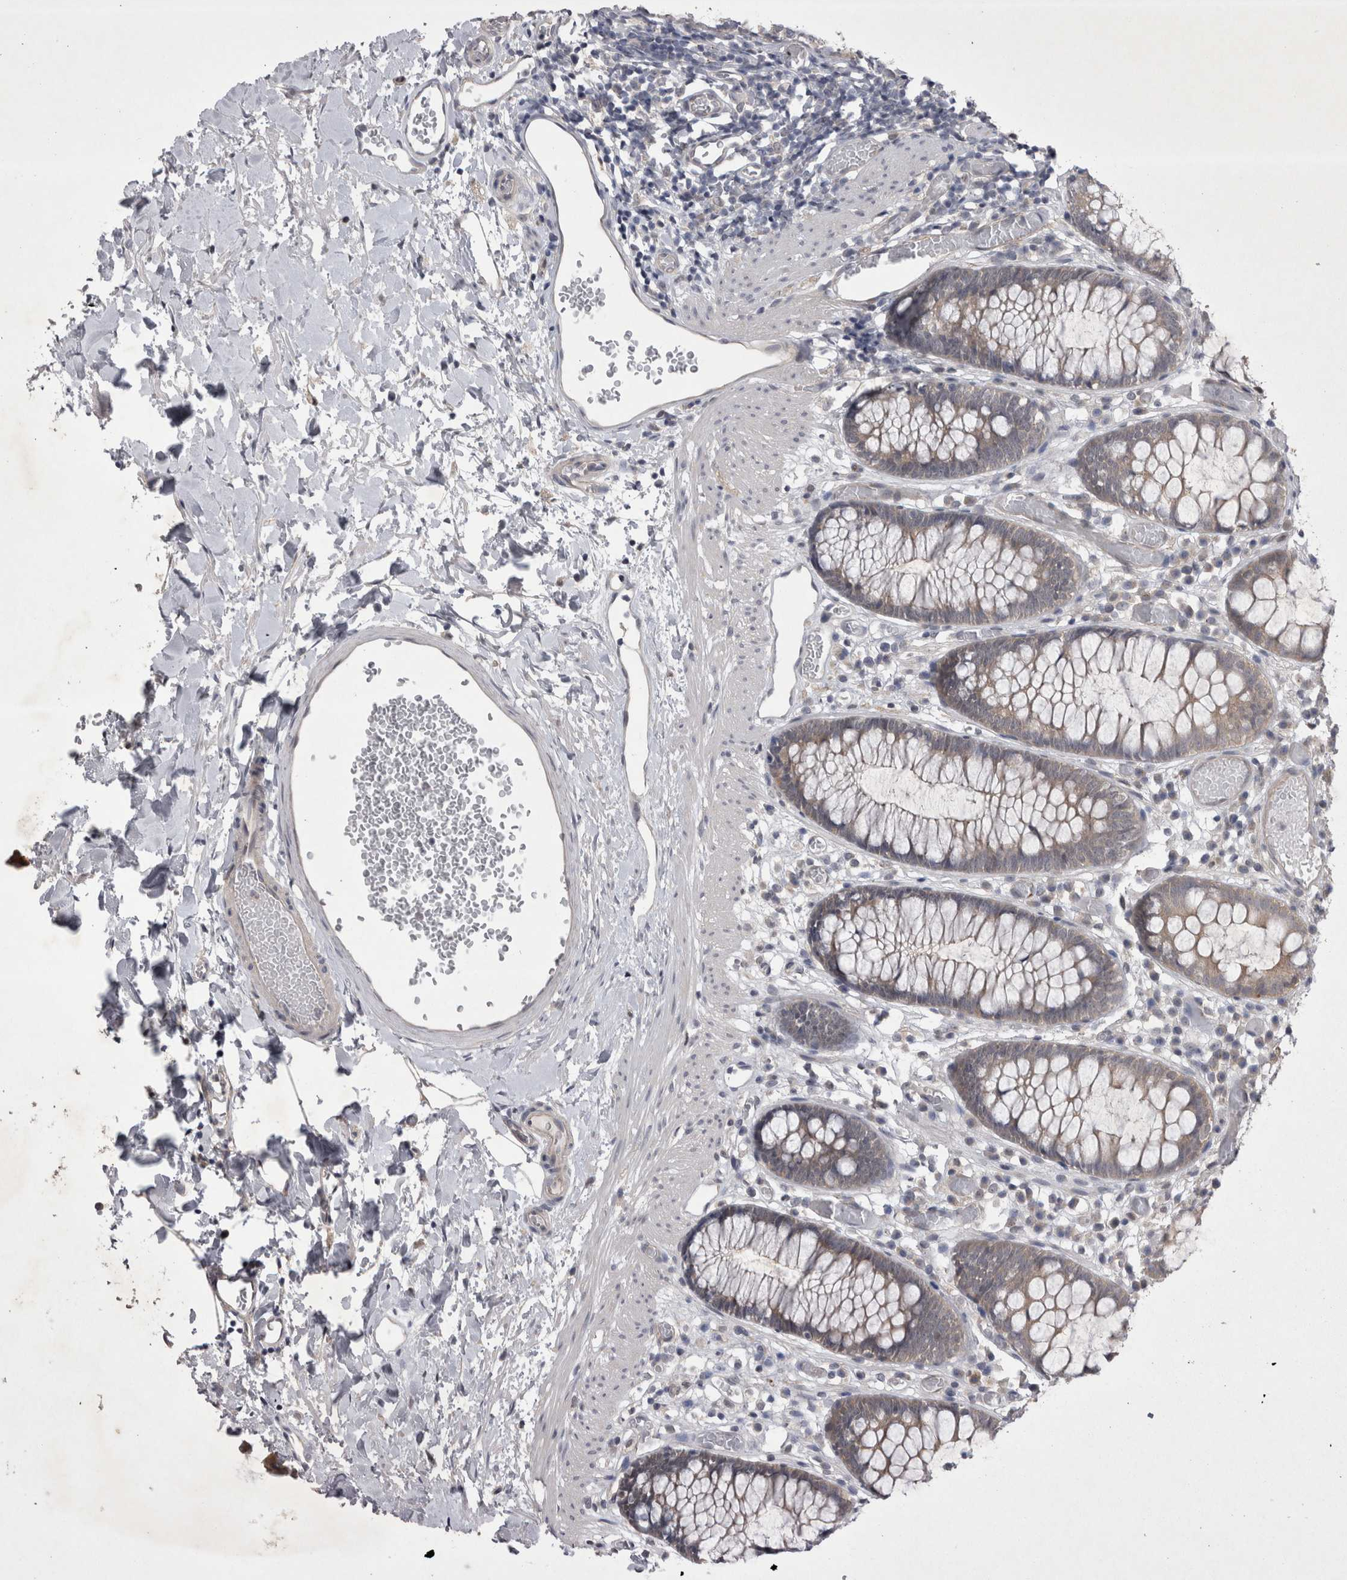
{"staining": {"intensity": "weak", "quantity": ">75%", "location": "cytoplasmic/membranous"}, "tissue": "colon", "cell_type": "Endothelial cells", "image_type": "normal", "snomed": [{"axis": "morphology", "description": "Normal tissue, NOS"}, {"axis": "topography", "description": "Colon"}], "caption": "Colon stained with DAB immunohistochemistry exhibits low levels of weak cytoplasmic/membranous expression in about >75% of endothelial cells.", "gene": "CTBS", "patient": {"sex": "male", "age": 14}}